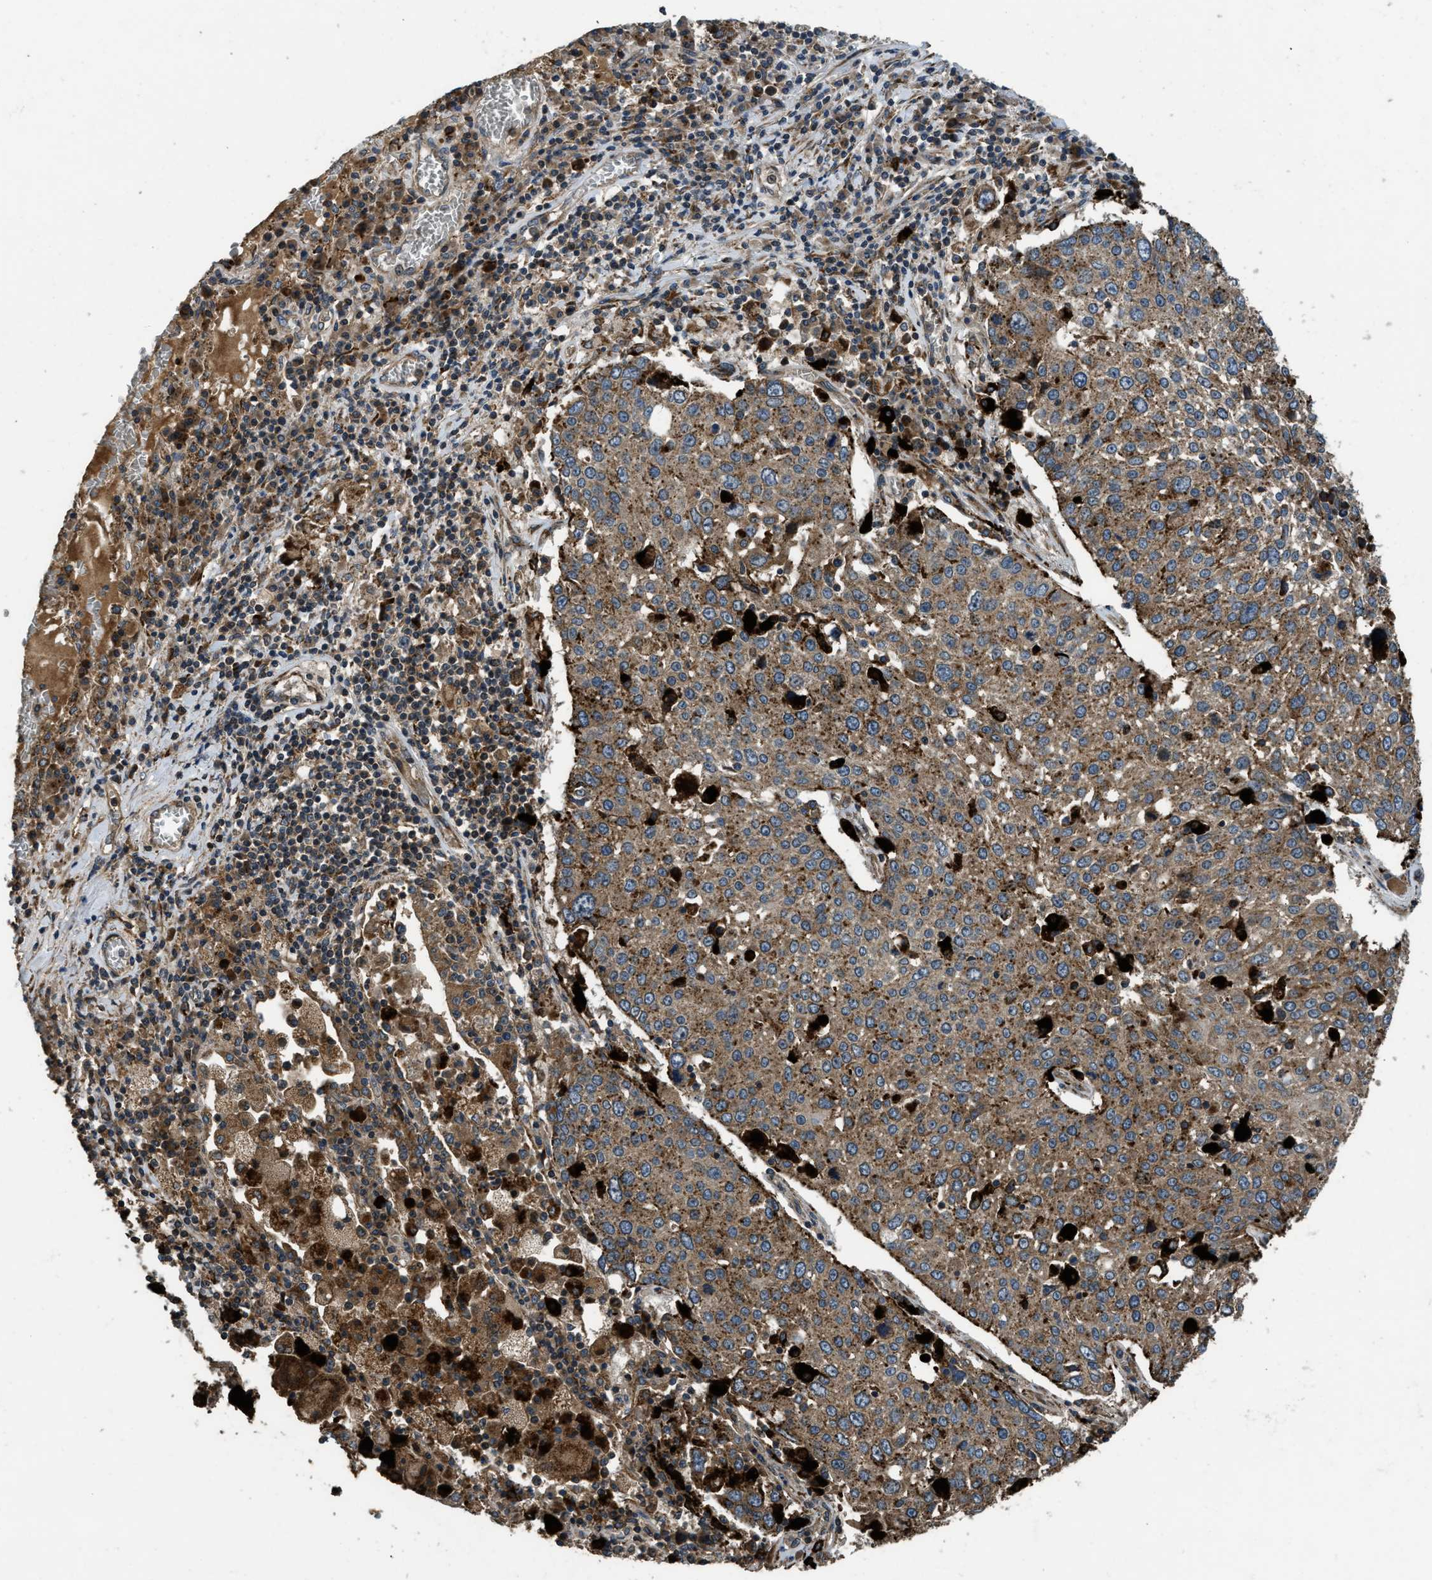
{"staining": {"intensity": "moderate", "quantity": ">75%", "location": "cytoplasmic/membranous"}, "tissue": "lung cancer", "cell_type": "Tumor cells", "image_type": "cancer", "snomed": [{"axis": "morphology", "description": "Squamous cell carcinoma, NOS"}, {"axis": "topography", "description": "Lung"}], "caption": "This is a histology image of immunohistochemistry staining of lung cancer (squamous cell carcinoma), which shows moderate positivity in the cytoplasmic/membranous of tumor cells.", "gene": "GGH", "patient": {"sex": "male", "age": 65}}